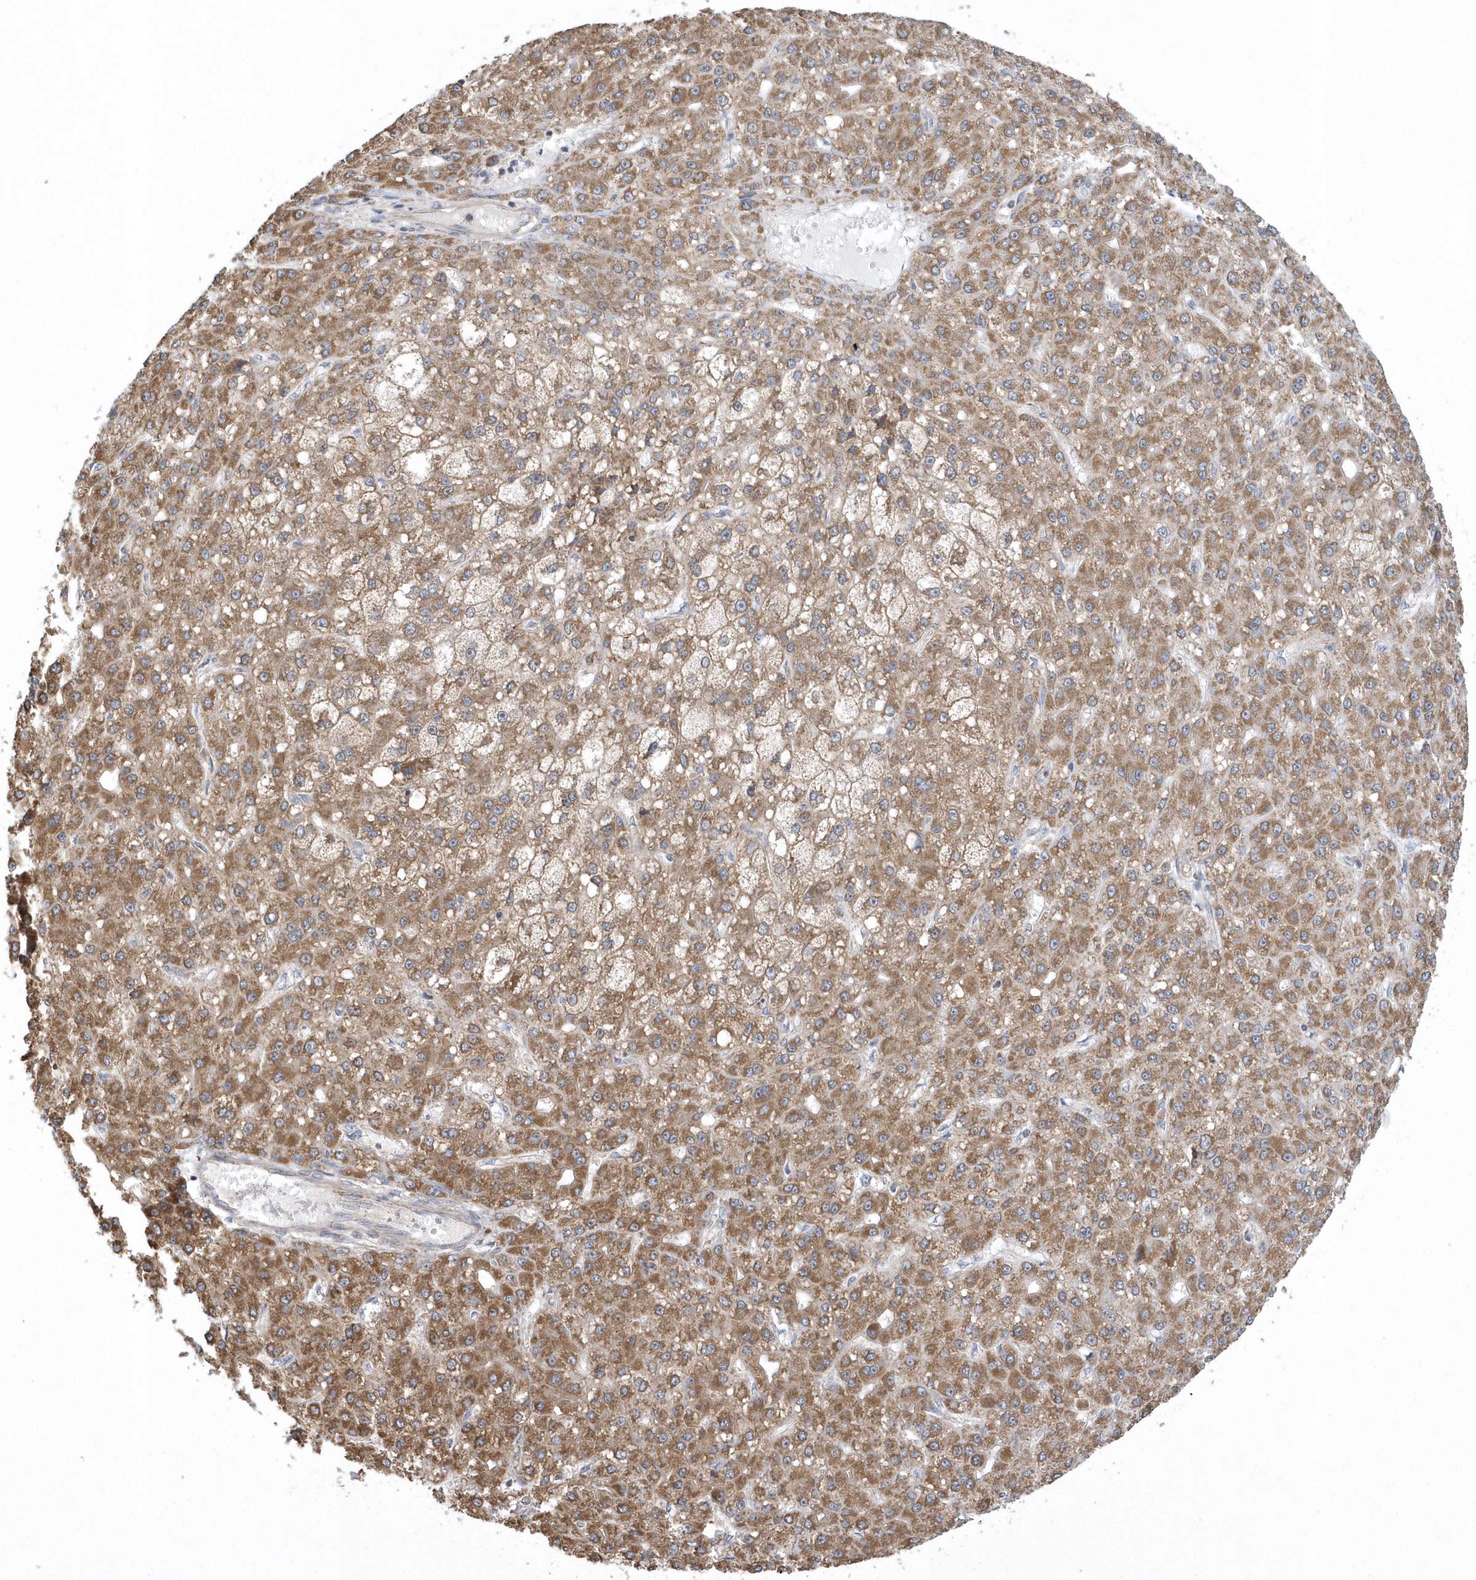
{"staining": {"intensity": "strong", "quantity": ">75%", "location": "cytoplasmic/membranous"}, "tissue": "liver cancer", "cell_type": "Tumor cells", "image_type": "cancer", "snomed": [{"axis": "morphology", "description": "Carcinoma, Hepatocellular, NOS"}, {"axis": "topography", "description": "Liver"}], "caption": "About >75% of tumor cells in liver cancer (hepatocellular carcinoma) exhibit strong cytoplasmic/membranous protein expression as visualized by brown immunohistochemical staining.", "gene": "SLX9", "patient": {"sex": "male", "age": 67}}